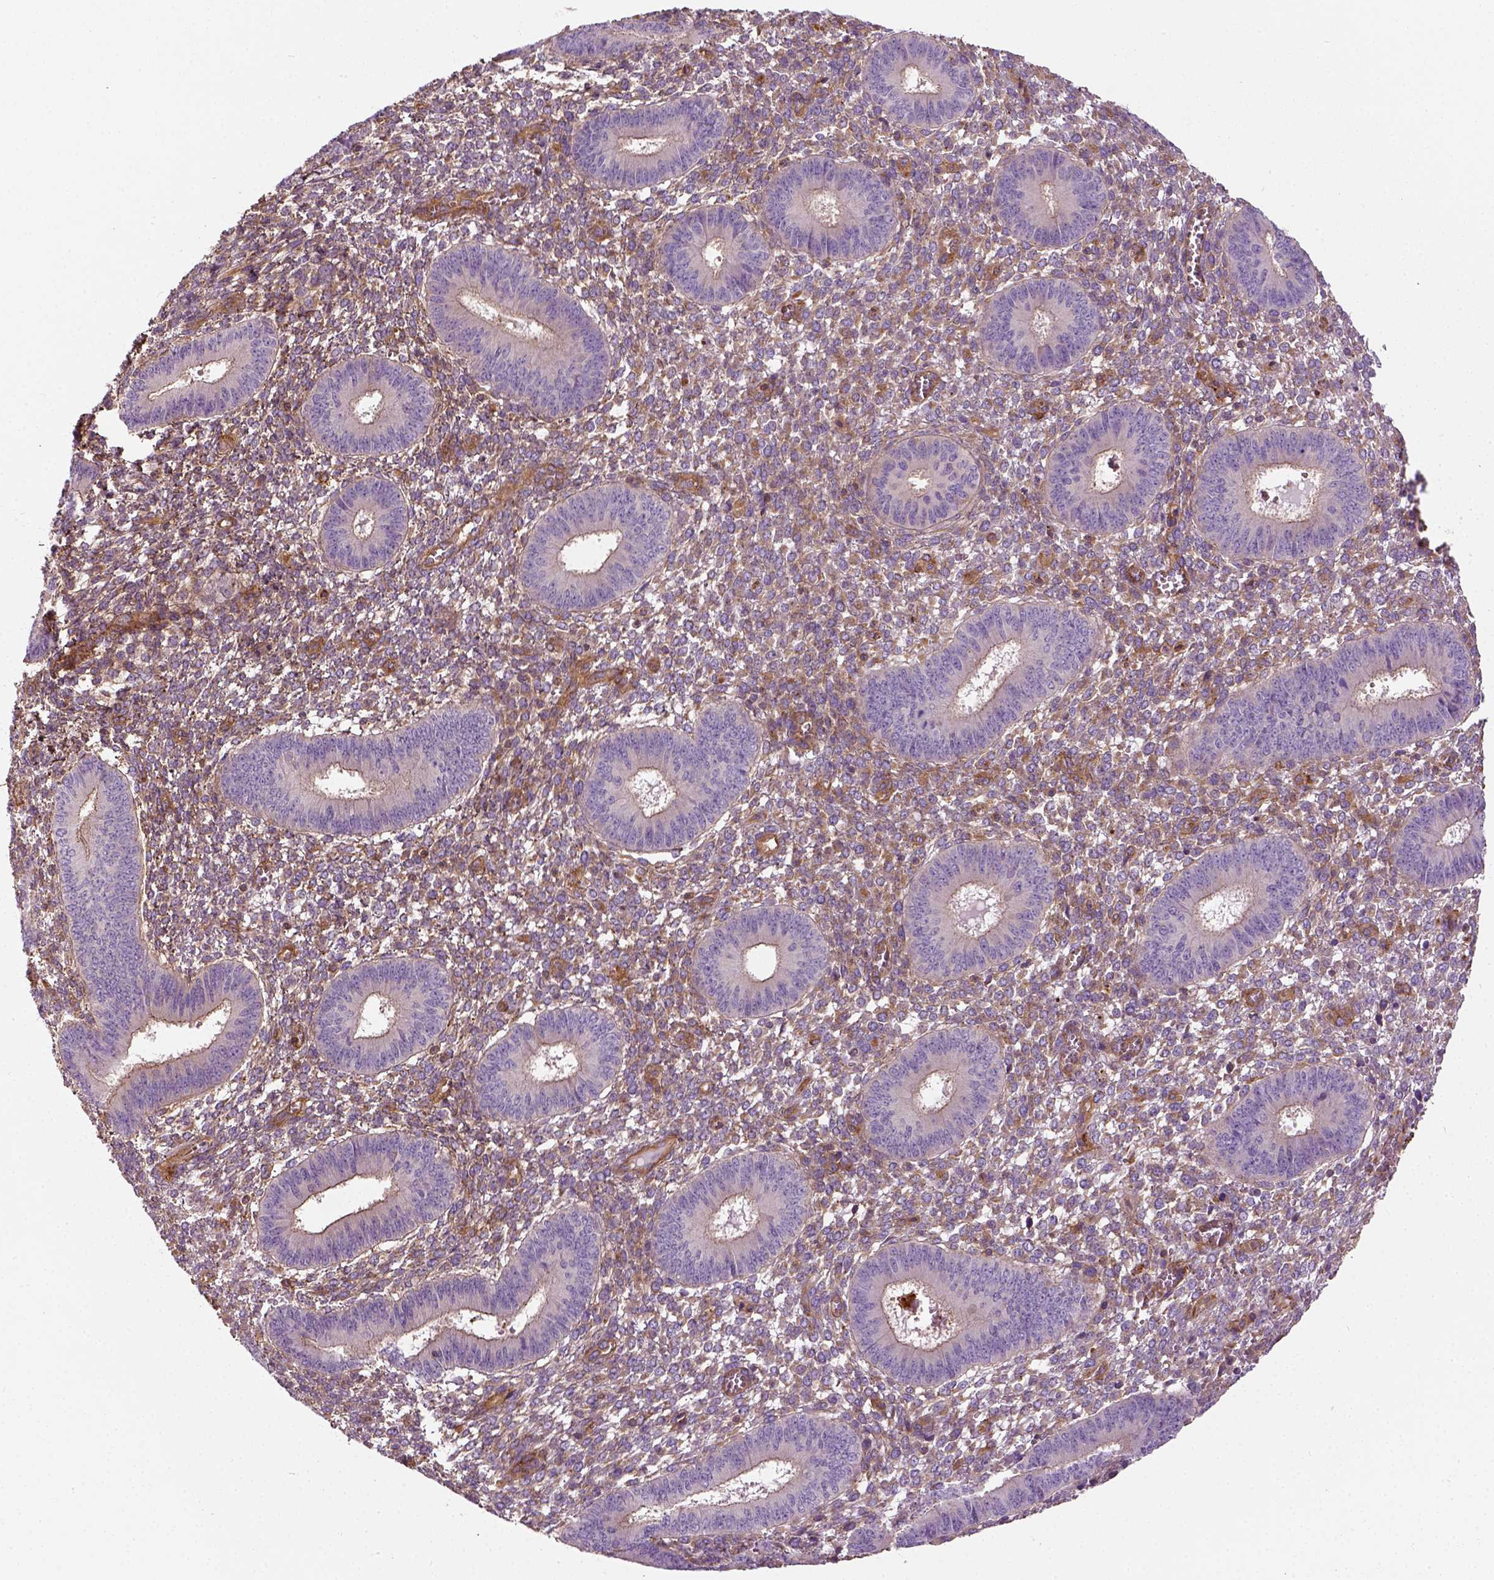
{"staining": {"intensity": "moderate", "quantity": ">75%", "location": "cytoplasmic/membranous"}, "tissue": "endometrium", "cell_type": "Cells in endometrial stroma", "image_type": "normal", "snomed": [{"axis": "morphology", "description": "Normal tissue, NOS"}, {"axis": "topography", "description": "Endometrium"}], "caption": "Protein expression analysis of unremarkable endometrium displays moderate cytoplasmic/membranous expression in approximately >75% of cells in endometrial stroma.", "gene": "COL6A2", "patient": {"sex": "female", "age": 42}}